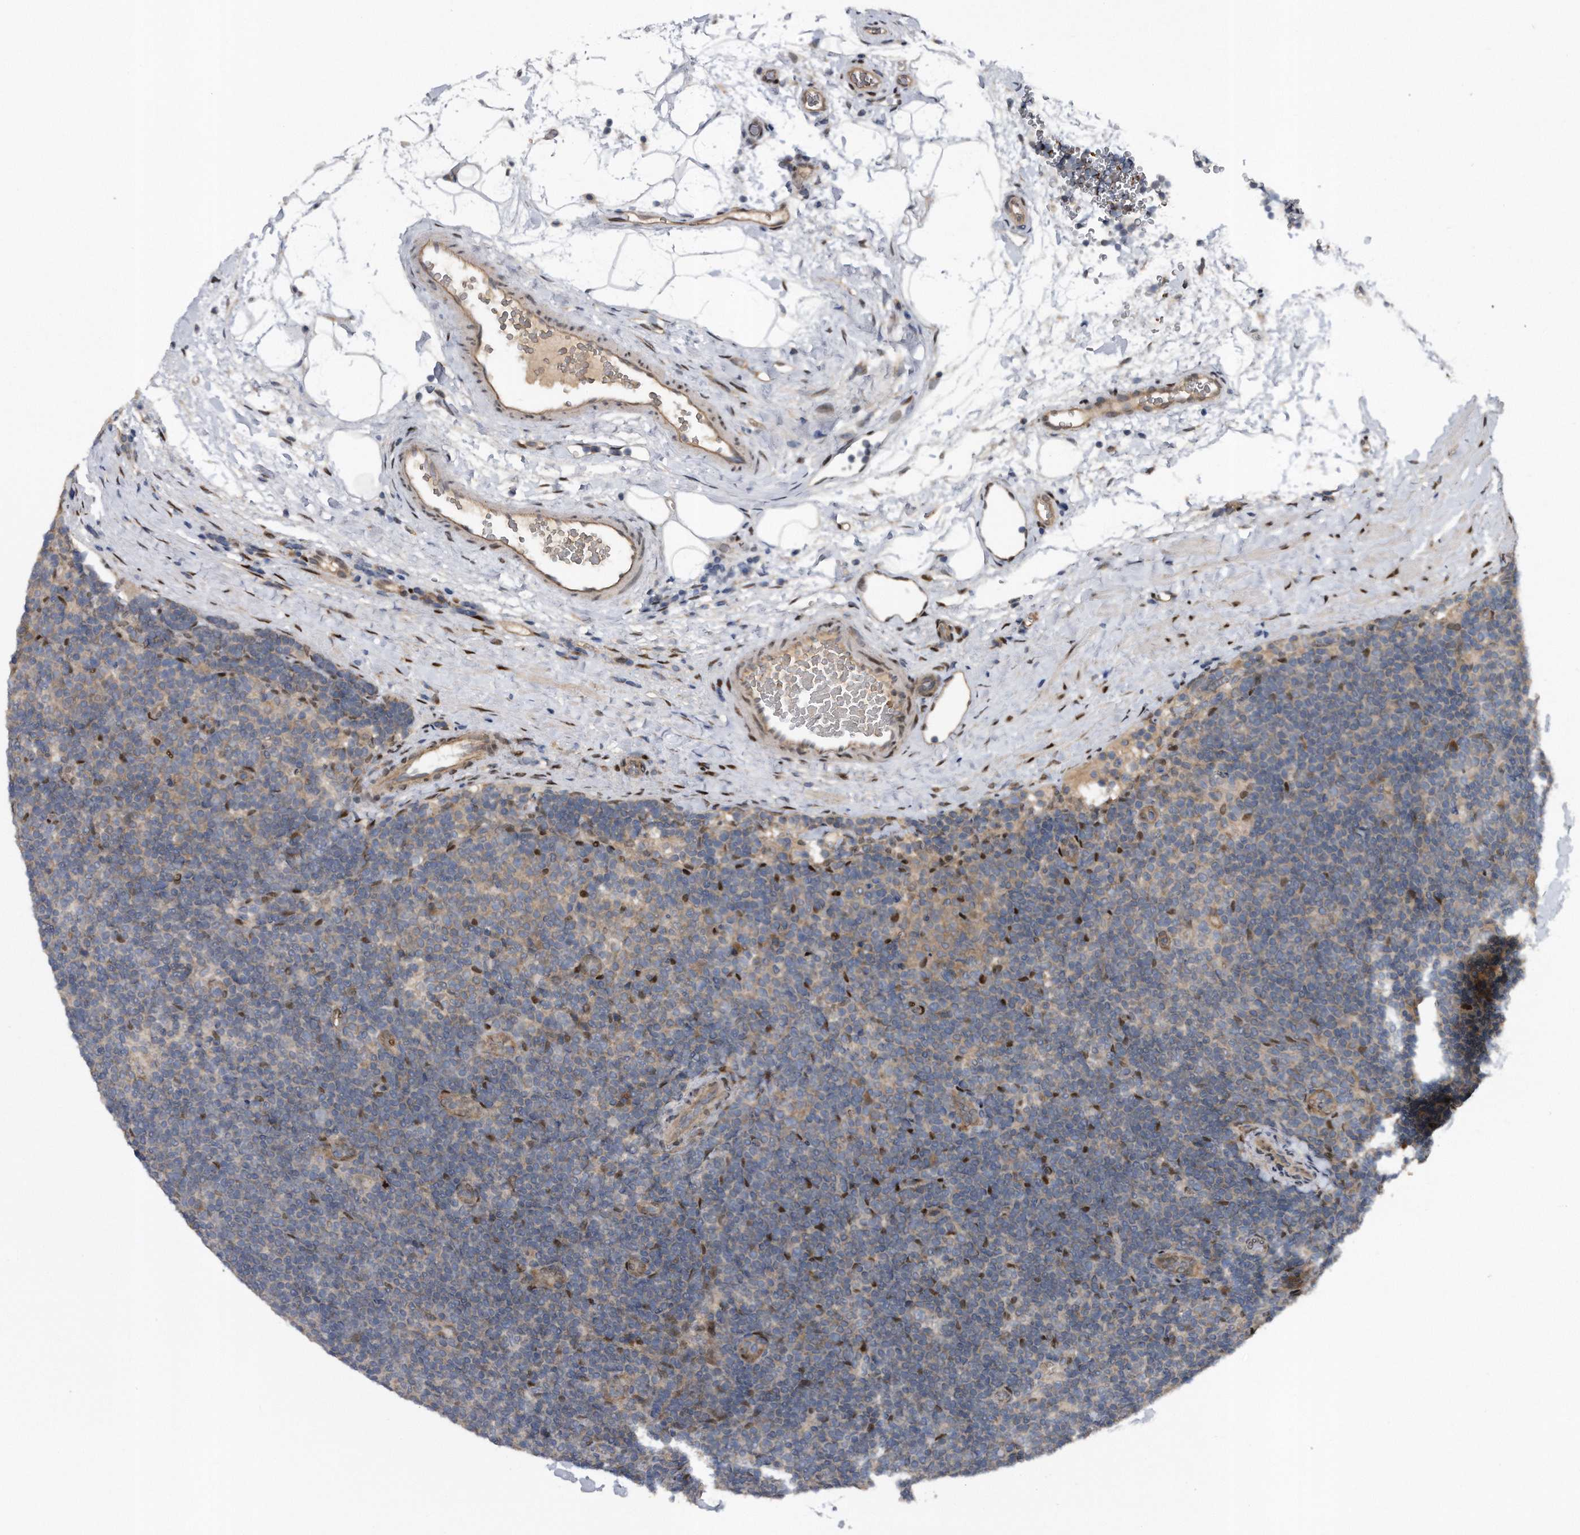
{"staining": {"intensity": "negative", "quantity": "none", "location": "none"}, "tissue": "lymphoma", "cell_type": "Tumor cells", "image_type": "cancer", "snomed": [{"axis": "morphology", "description": "Hodgkin's disease, NOS"}, {"axis": "topography", "description": "Lymph node"}], "caption": "This is an IHC histopathology image of lymphoma. There is no staining in tumor cells.", "gene": "ZNF79", "patient": {"sex": "female", "age": 57}}